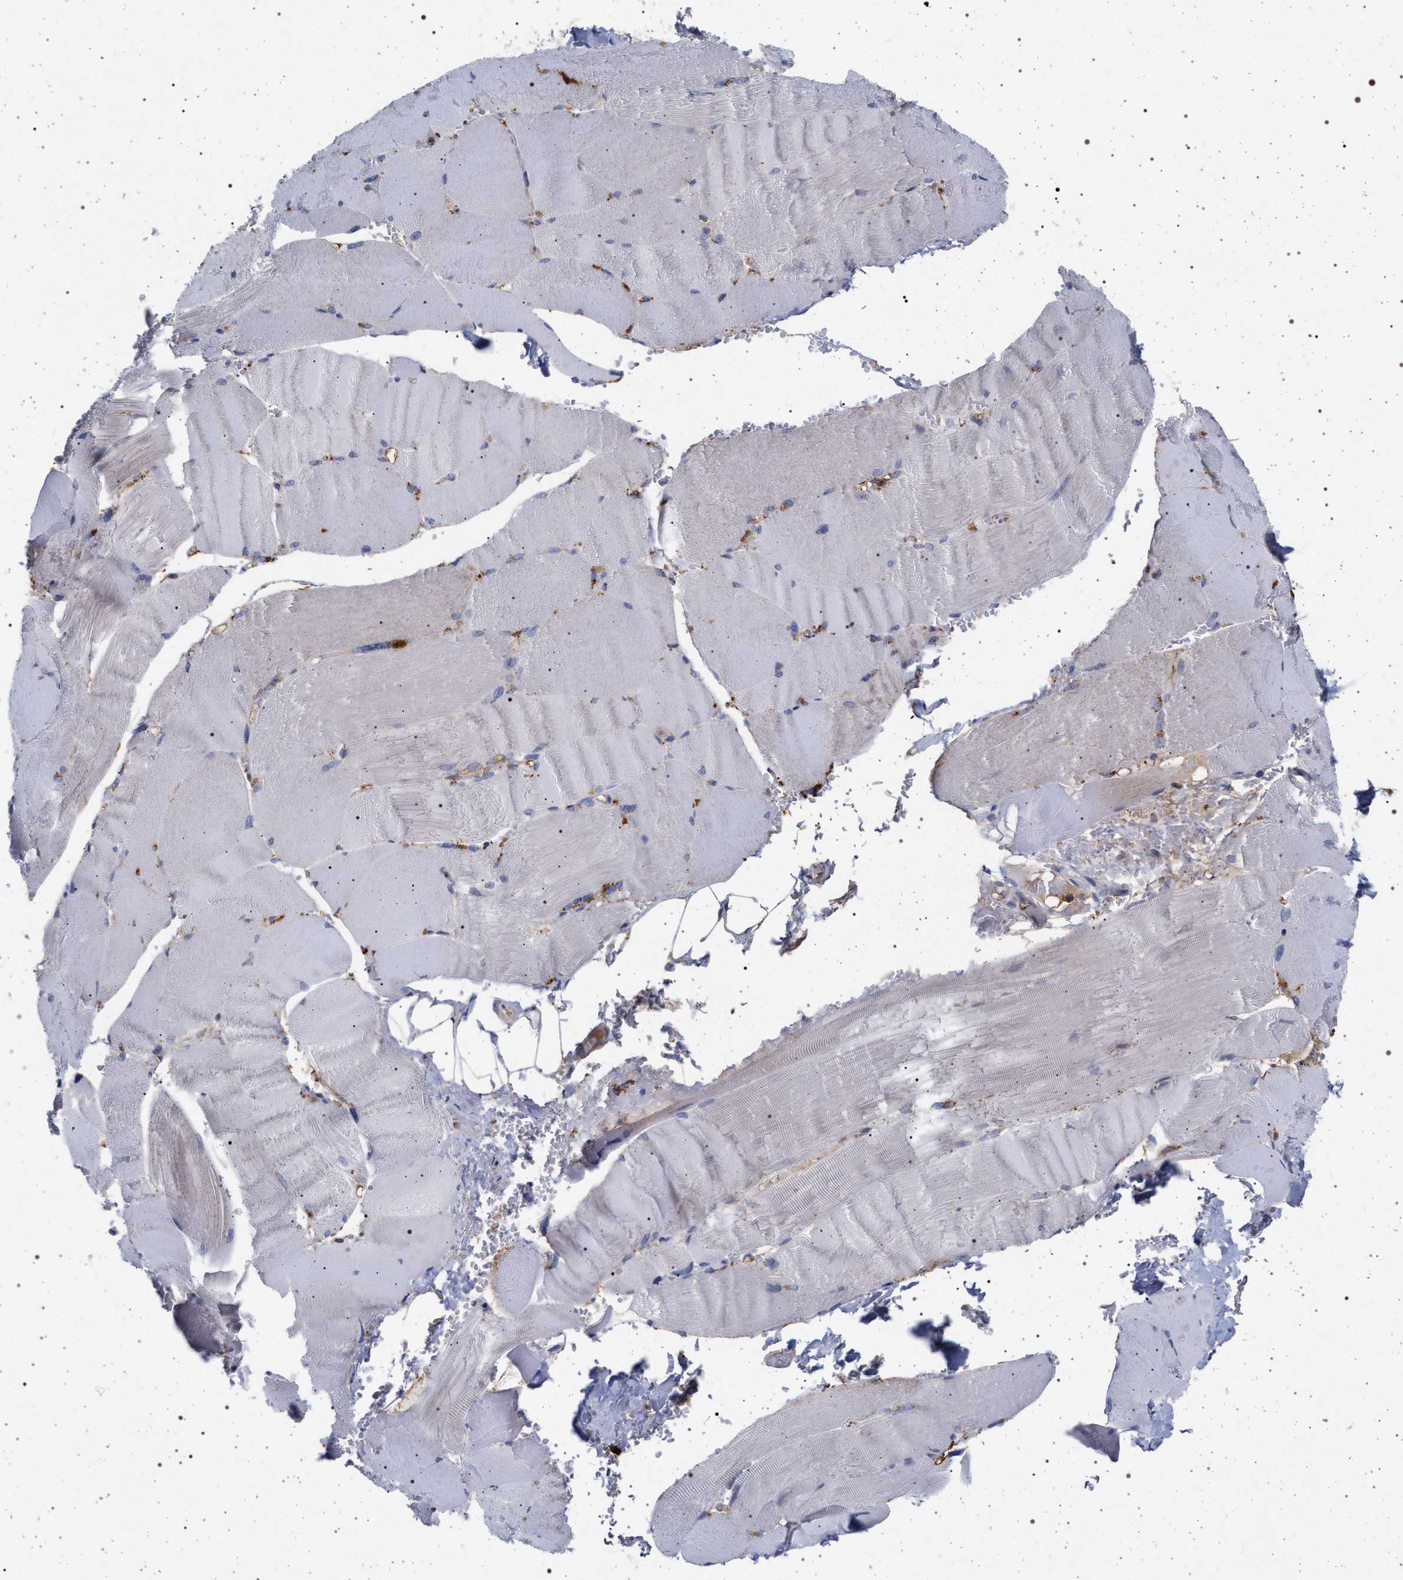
{"staining": {"intensity": "moderate", "quantity": "<25%", "location": "cytoplasmic/membranous"}, "tissue": "skeletal muscle", "cell_type": "Myocytes", "image_type": "normal", "snomed": [{"axis": "morphology", "description": "Normal tissue, NOS"}, {"axis": "topography", "description": "Skin"}, {"axis": "topography", "description": "Skeletal muscle"}], "caption": "Brown immunohistochemical staining in normal skeletal muscle demonstrates moderate cytoplasmic/membranous staining in about <25% of myocytes.", "gene": "PLG", "patient": {"sex": "male", "age": 83}}